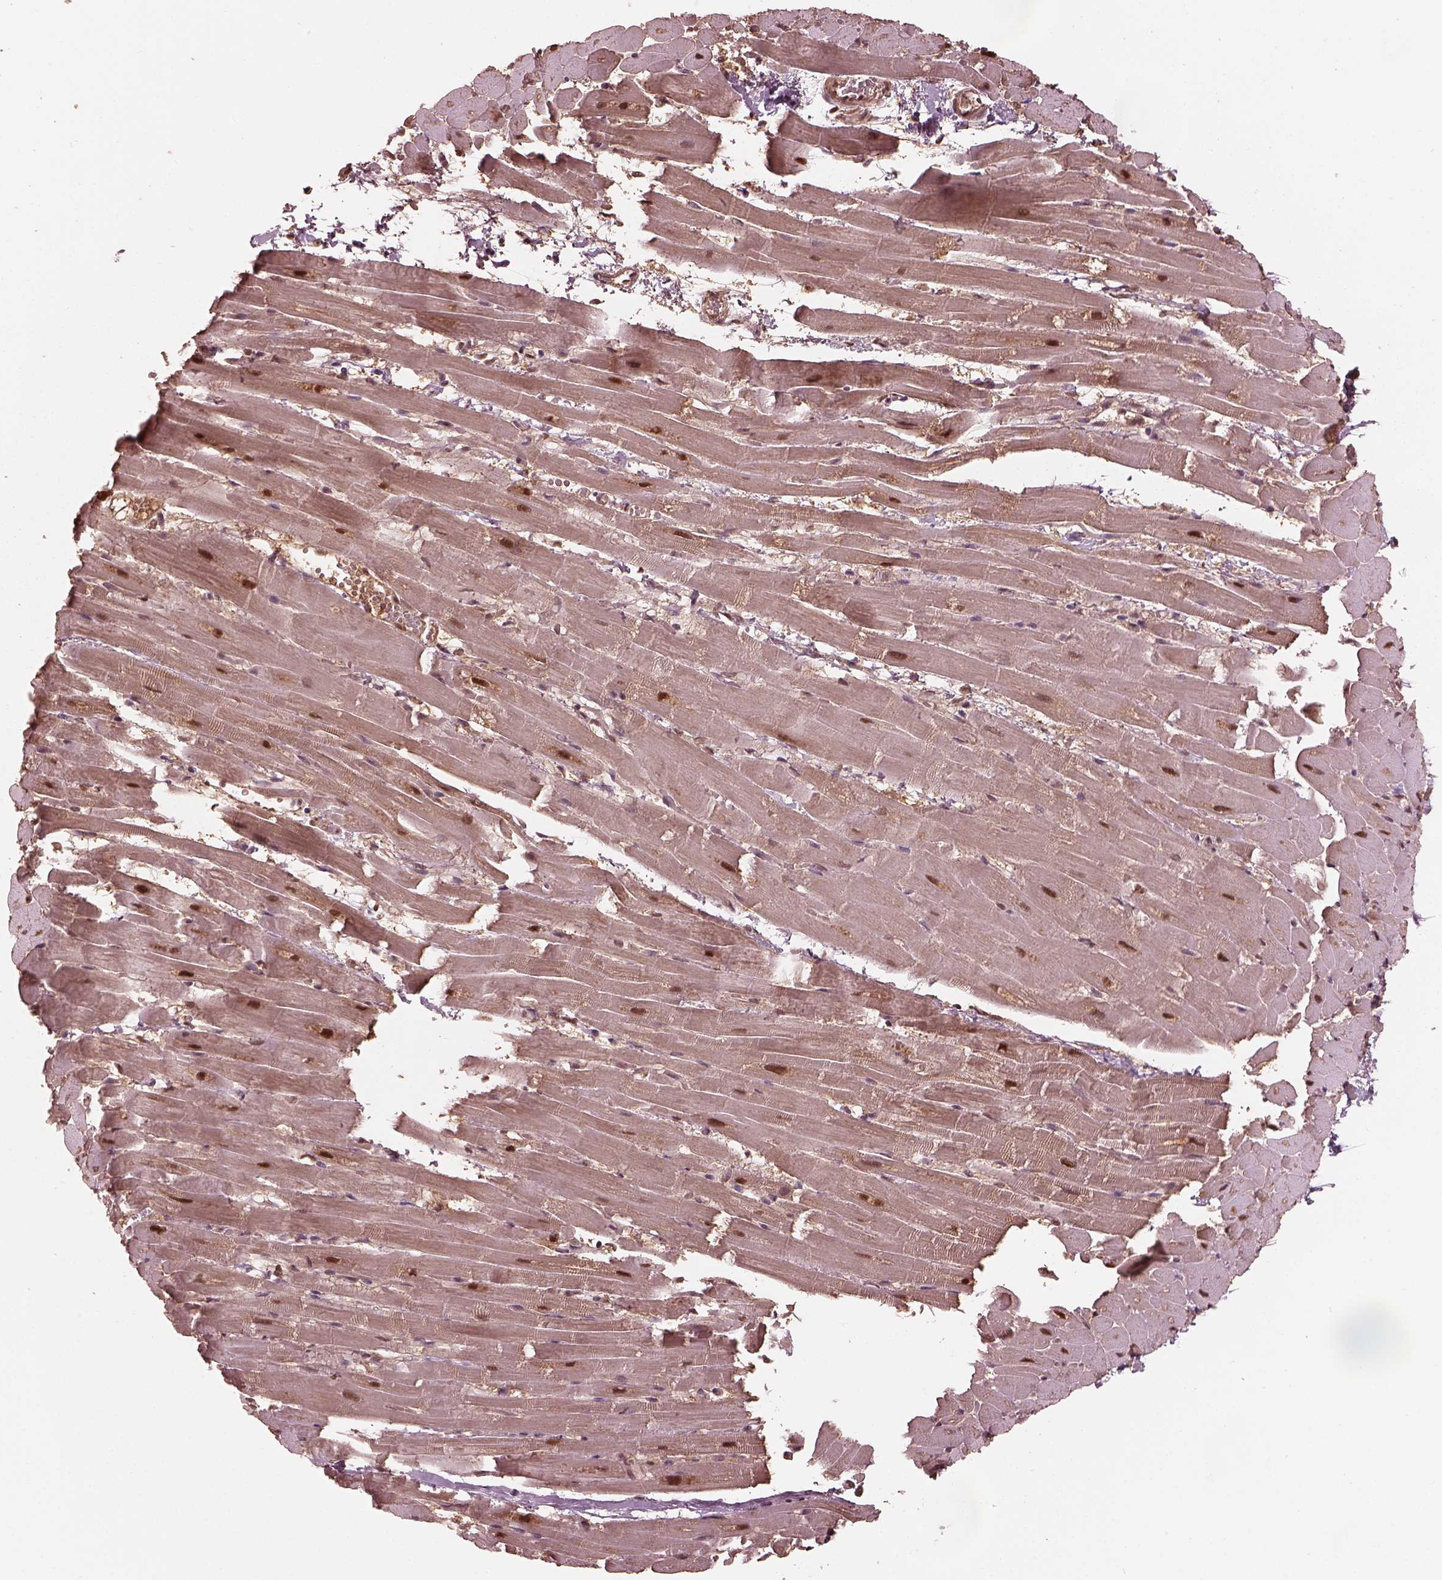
{"staining": {"intensity": "strong", "quantity": ">75%", "location": "nuclear"}, "tissue": "heart muscle", "cell_type": "Cardiomyocytes", "image_type": "normal", "snomed": [{"axis": "morphology", "description": "Normal tissue, NOS"}, {"axis": "topography", "description": "Heart"}], "caption": "Cardiomyocytes demonstrate strong nuclear expression in about >75% of cells in unremarkable heart muscle. The staining was performed using DAB to visualize the protein expression in brown, while the nuclei were stained in blue with hematoxylin (Magnification: 20x).", "gene": "PSMC5", "patient": {"sex": "male", "age": 37}}